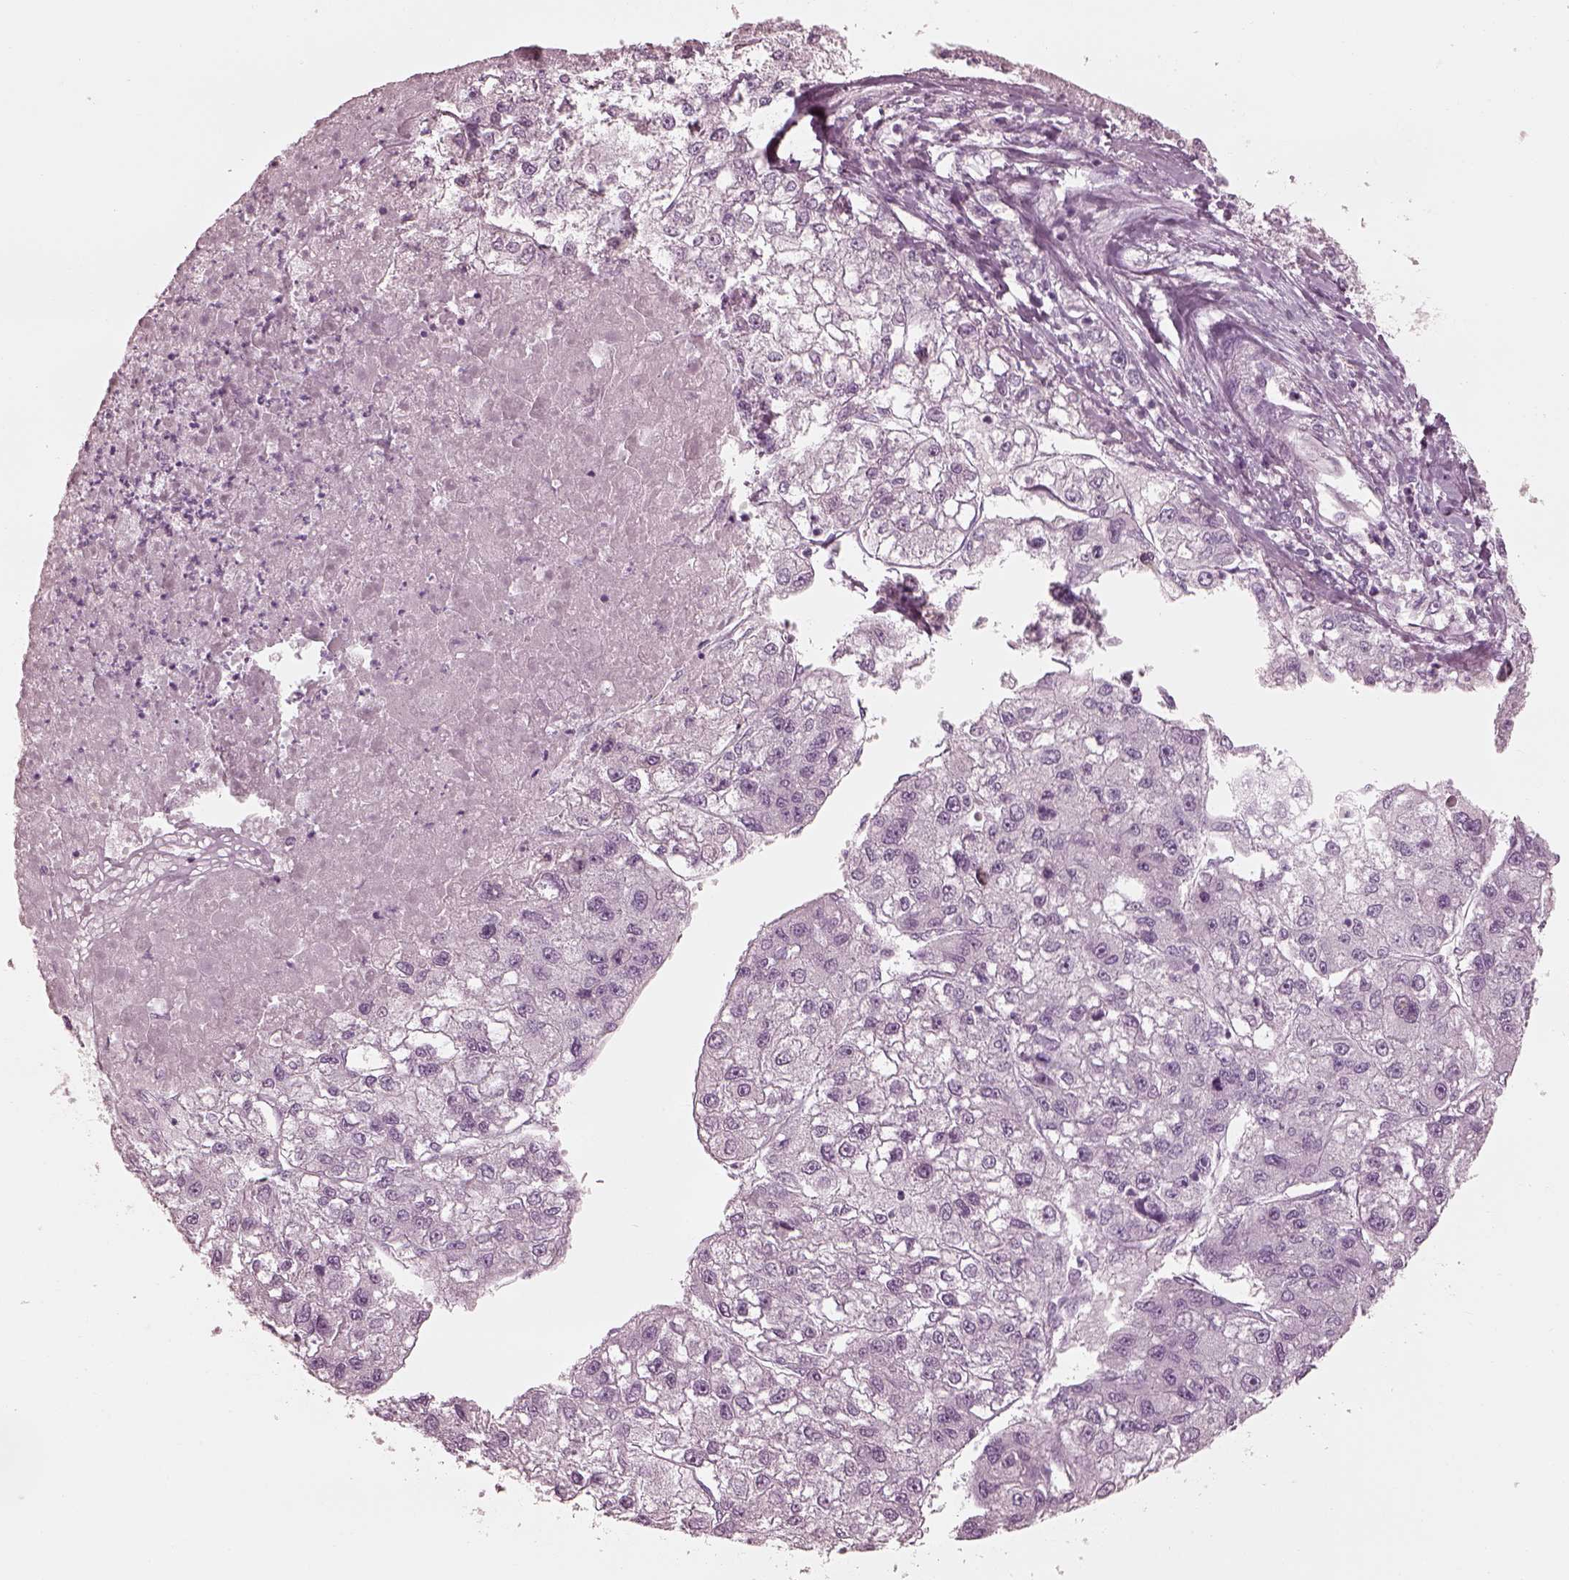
{"staining": {"intensity": "negative", "quantity": "none", "location": "none"}, "tissue": "liver cancer", "cell_type": "Tumor cells", "image_type": "cancer", "snomed": [{"axis": "morphology", "description": "Carcinoma, Hepatocellular, NOS"}, {"axis": "topography", "description": "Liver"}], "caption": "Immunohistochemistry photomicrograph of human liver cancer (hepatocellular carcinoma) stained for a protein (brown), which shows no expression in tumor cells.", "gene": "SAXO2", "patient": {"sex": "male", "age": 56}}